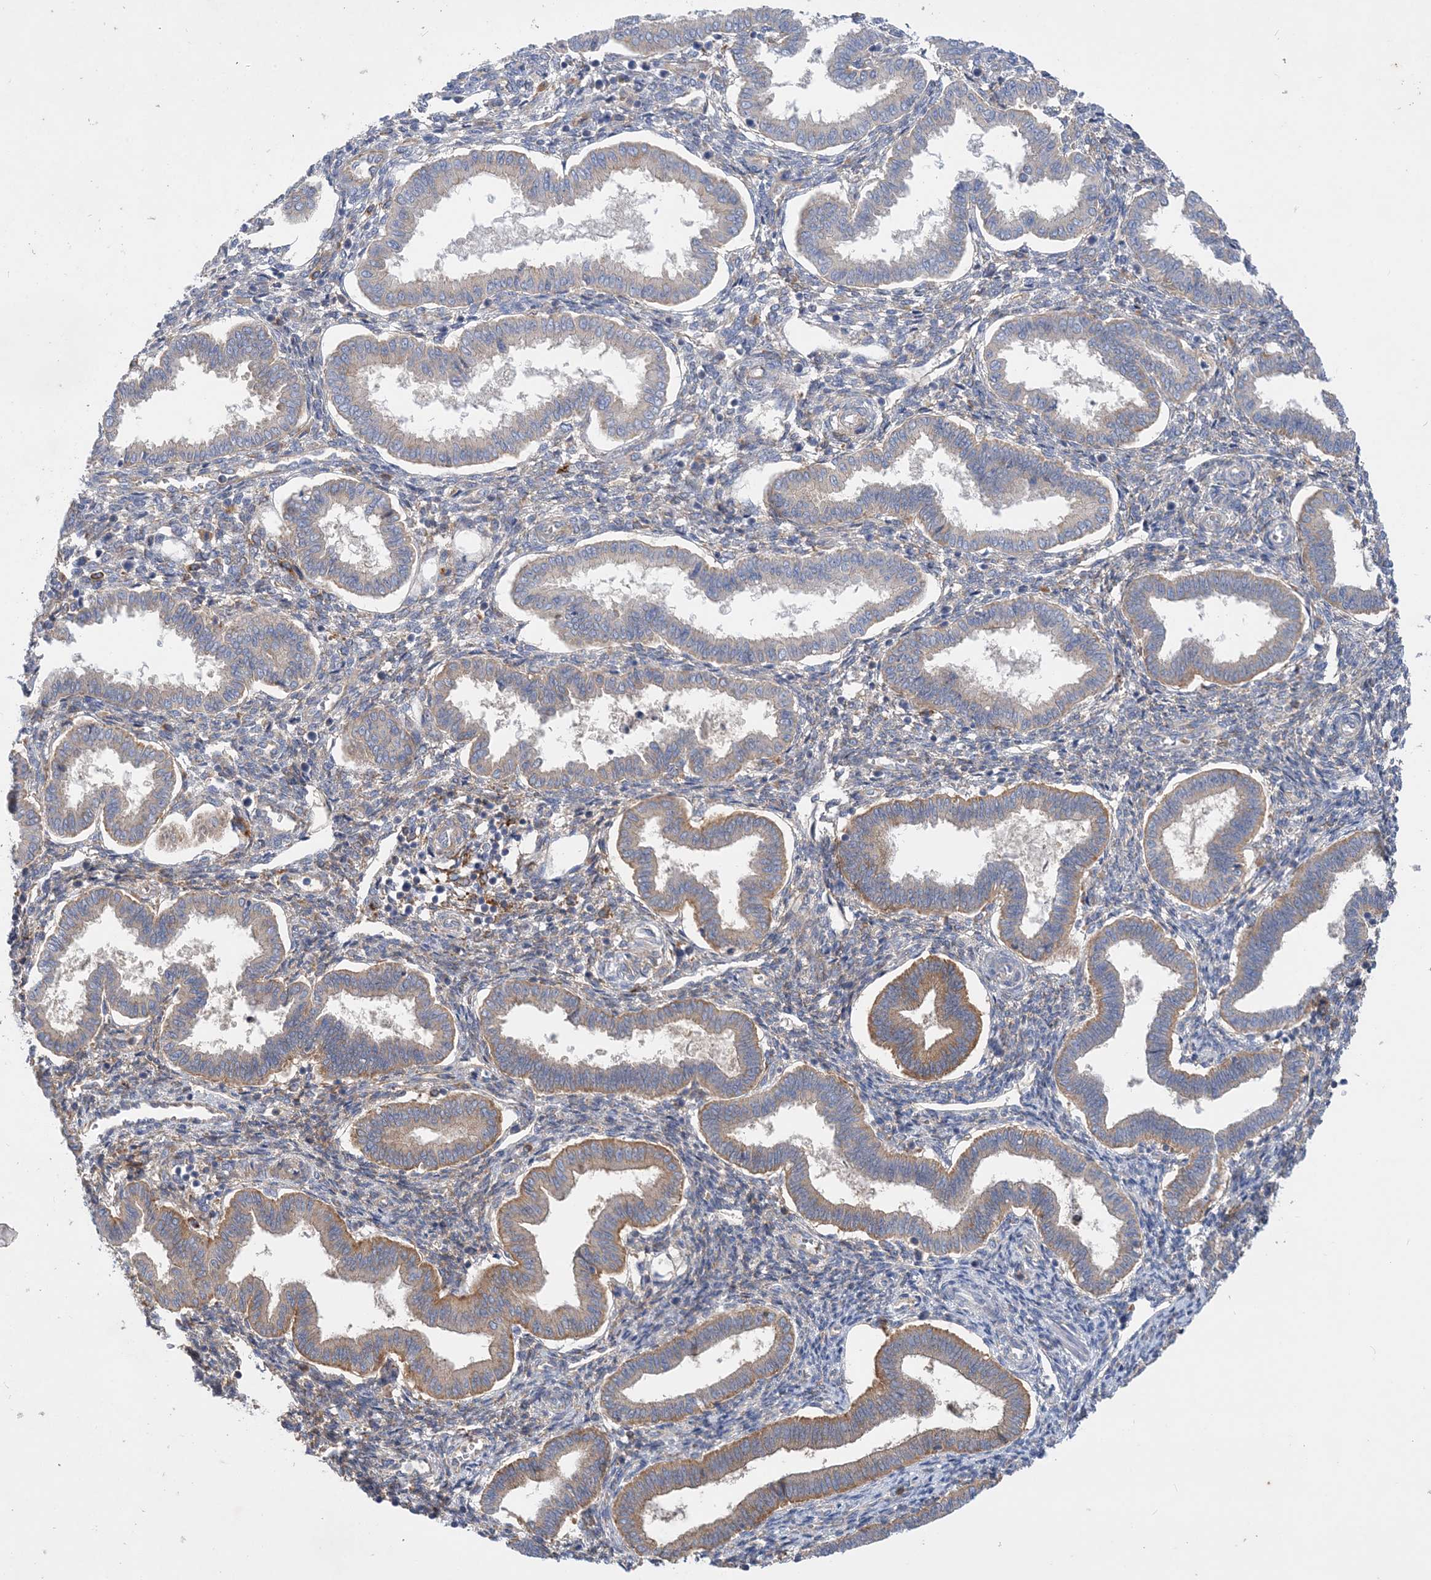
{"staining": {"intensity": "negative", "quantity": "none", "location": "none"}, "tissue": "endometrium", "cell_type": "Cells in endometrial stroma", "image_type": "normal", "snomed": [{"axis": "morphology", "description": "Normal tissue, NOS"}, {"axis": "topography", "description": "Endometrium"}], "caption": "Immunohistochemistry image of benign endometrium: endometrium stained with DAB (3,3'-diaminobenzidine) demonstrates no significant protein positivity in cells in endometrial stroma. (DAB (3,3'-diaminobenzidine) immunohistochemistry visualized using brightfield microscopy, high magnification).", "gene": "GRINA", "patient": {"sex": "female", "age": 24}}